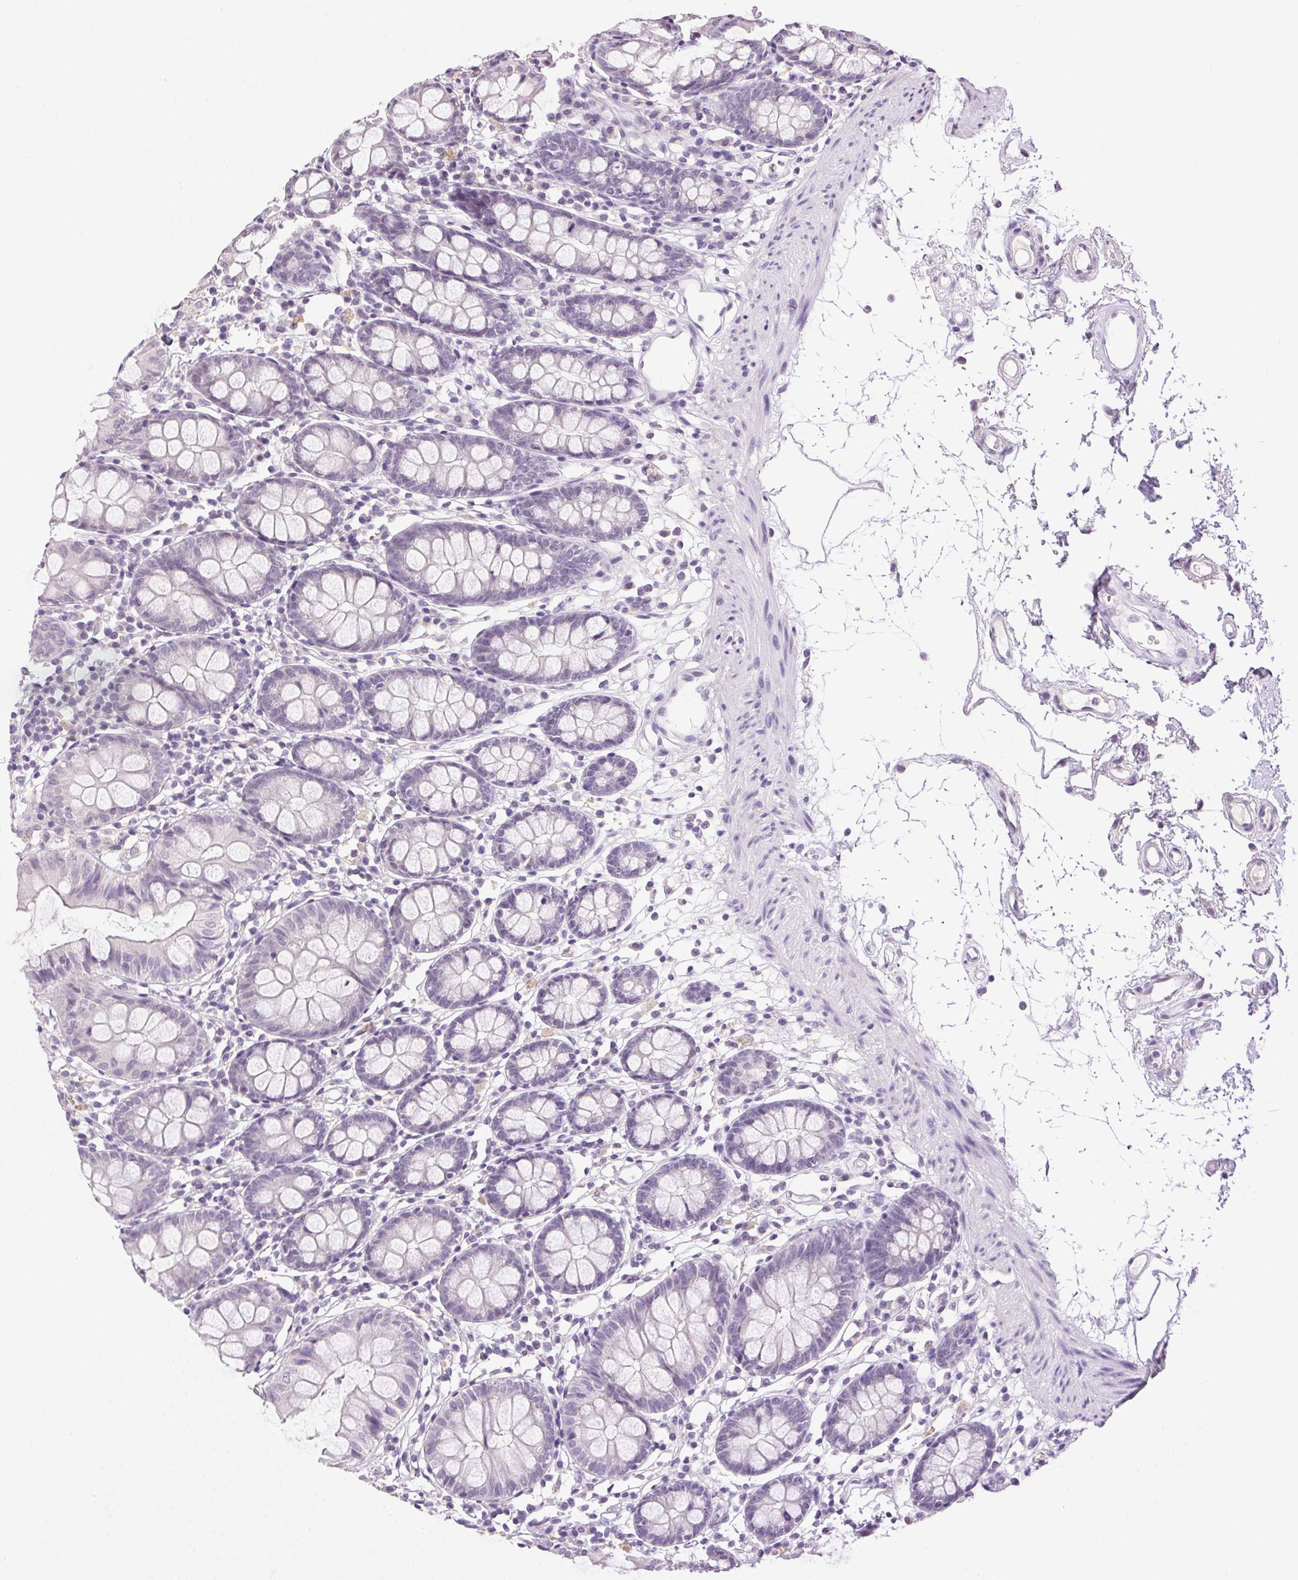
{"staining": {"intensity": "negative", "quantity": "none", "location": "none"}, "tissue": "colon", "cell_type": "Endothelial cells", "image_type": "normal", "snomed": [{"axis": "morphology", "description": "Normal tissue, NOS"}, {"axis": "topography", "description": "Colon"}], "caption": "Photomicrograph shows no protein expression in endothelial cells of unremarkable colon. The staining is performed using DAB (3,3'-diaminobenzidine) brown chromogen with nuclei counter-stained in using hematoxylin.", "gene": "CLDN10", "patient": {"sex": "female", "age": 84}}